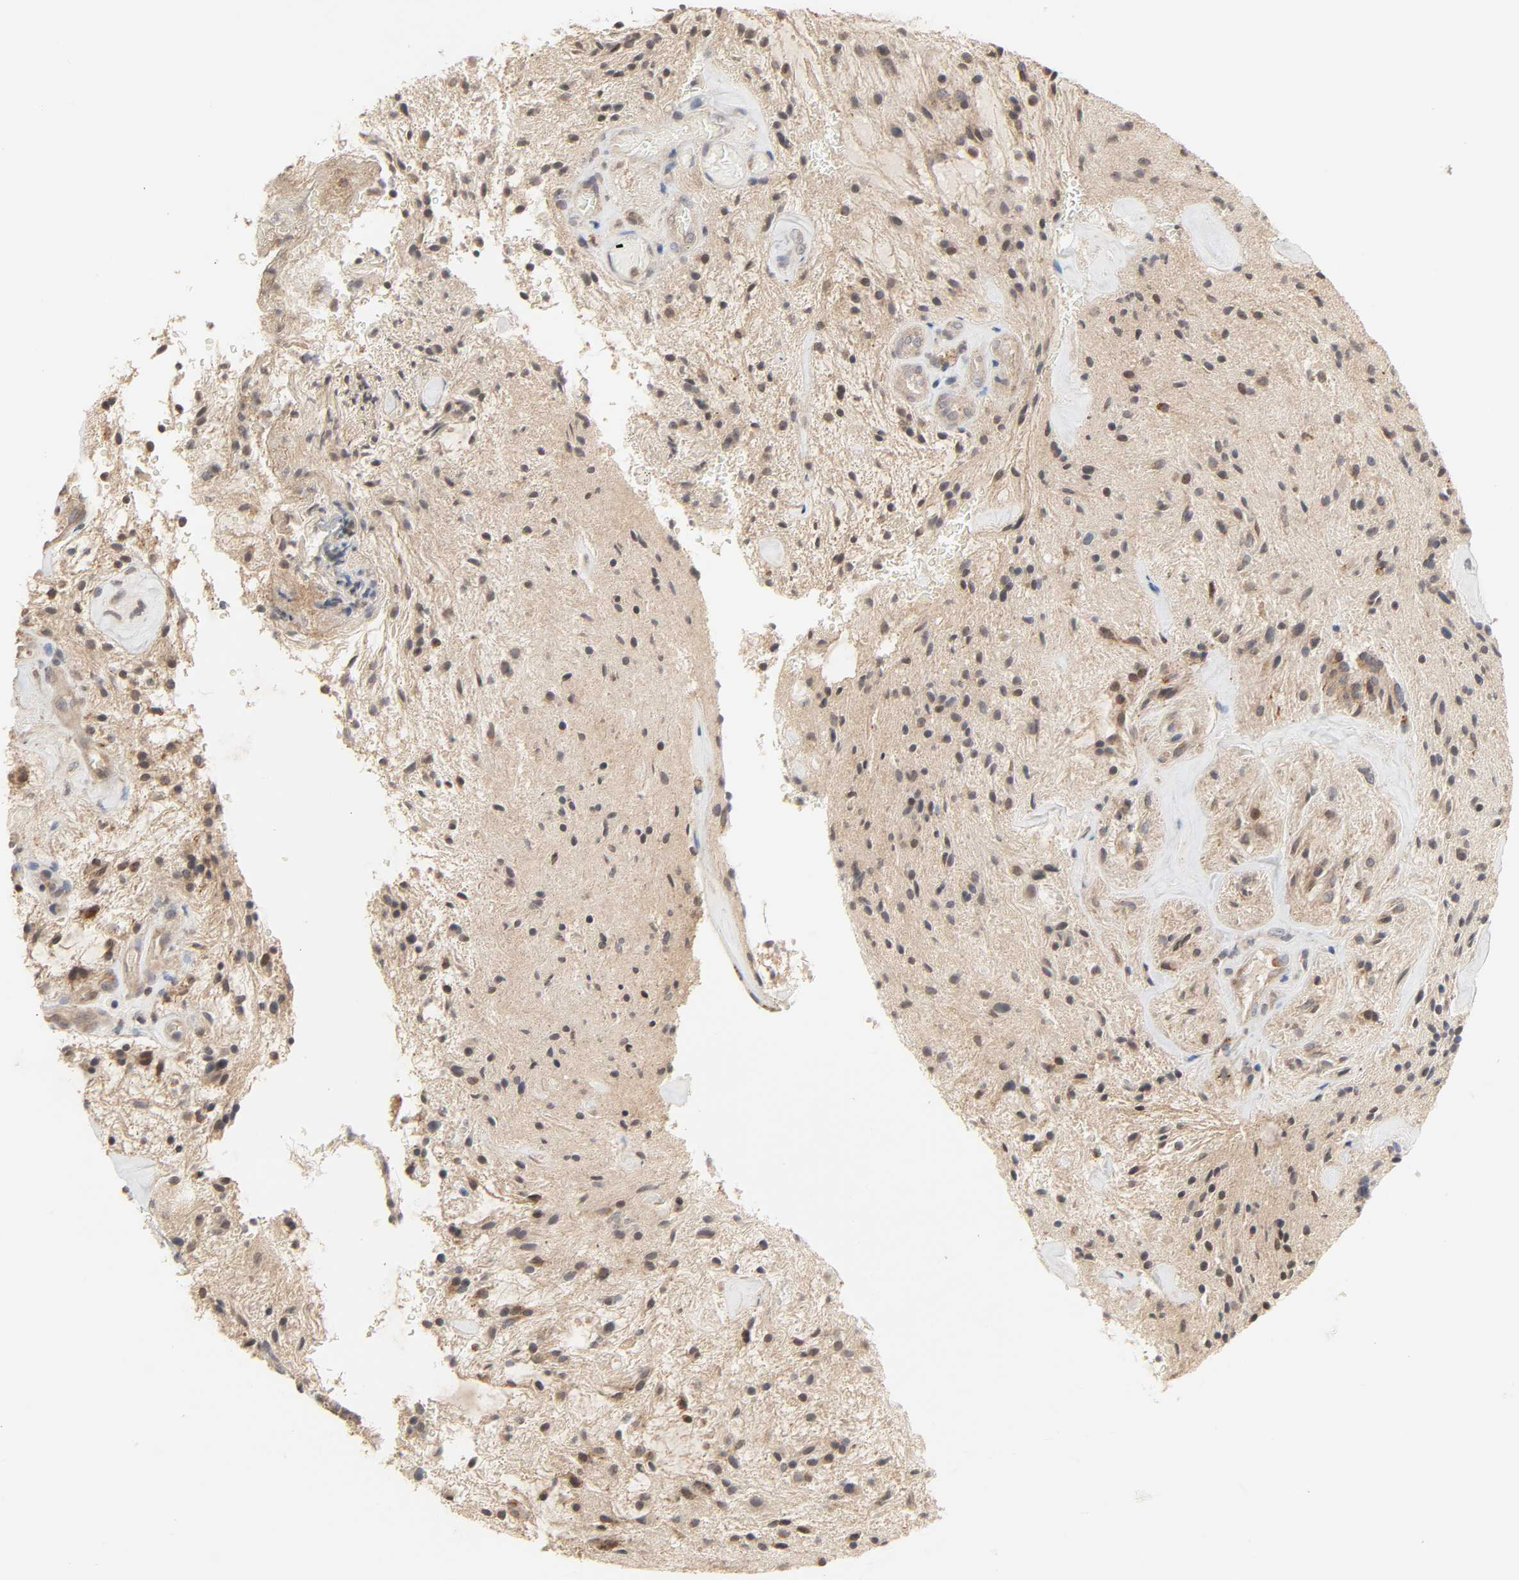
{"staining": {"intensity": "weak", "quantity": ">75%", "location": "cytoplasmic/membranous"}, "tissue": "glioma", "cell_type": "Tumor cells", "image_type": "cancer", "snomed": [{"axis": "morphology", "description": "Glioma, malignant, NOS"}, {"axis": "topography", "description": "Cerebellum"}], "caption": "Protein staining of malignant glioma tissue reveals weak cytoplasmic/membranous positivity in about >75% of tumor cells.", "gene": "CLEC4E", "patient": {"sex": "female", "age": 10}}